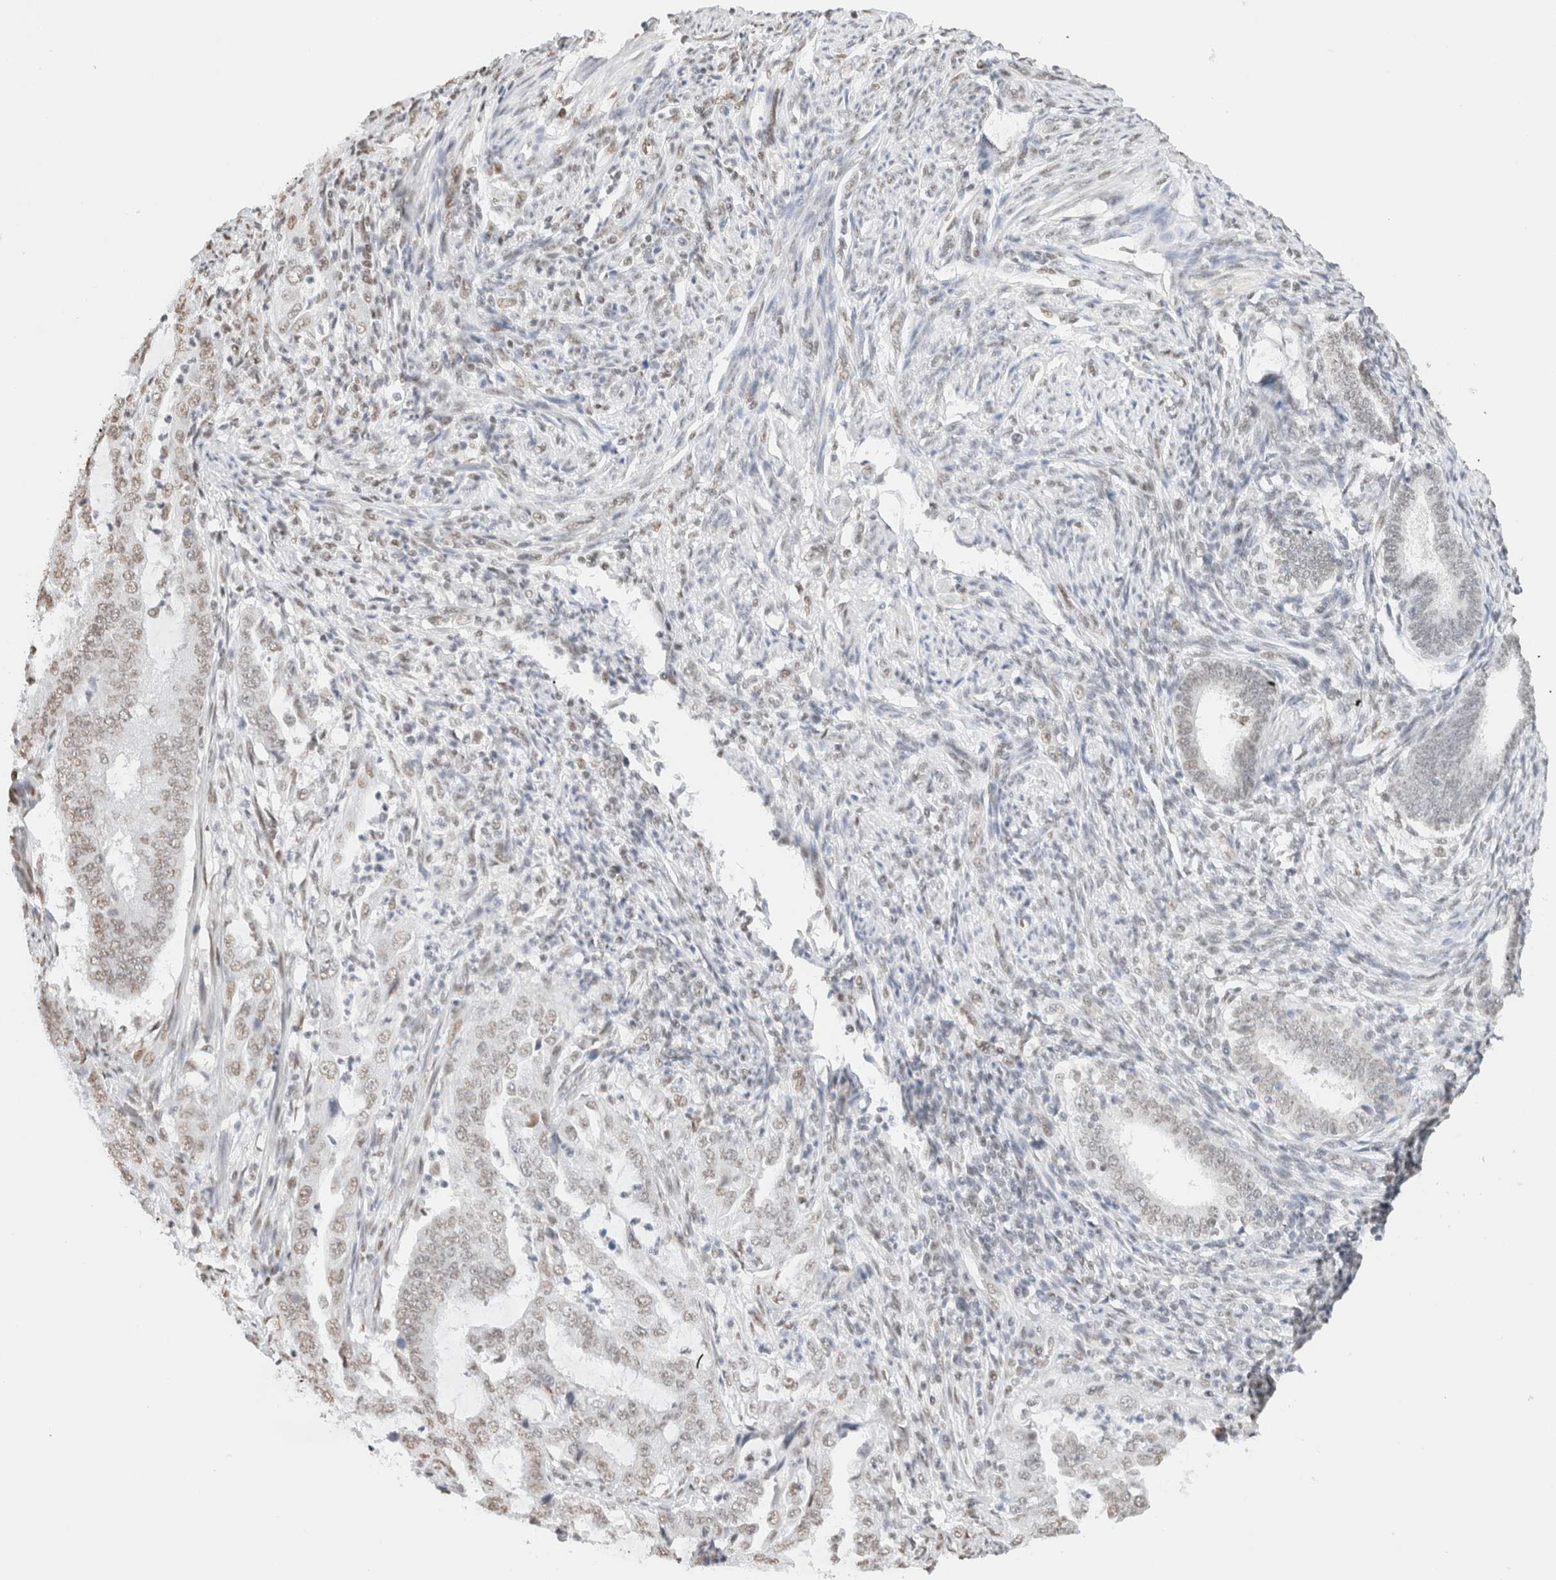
{"staining": {"intensity": "weak", "quantity": "<25%", "location": "nuclear"}, "tissue": "endometrial cancer", "cell_type": "Tumor cells", "image_type": "cancer", "snomed": [{"axis": "morphology", "description": "Adenocarcinoma, NOS"}, {"axis": "topography", "description": "Endometrium"}], "caption": "Photomicrograph shows no protein staining in tumor cells of adenocarcinoma (endometrial) tissue.", "gene": "SUPT3H", "patient": {"sex": "female", "age": 51}}